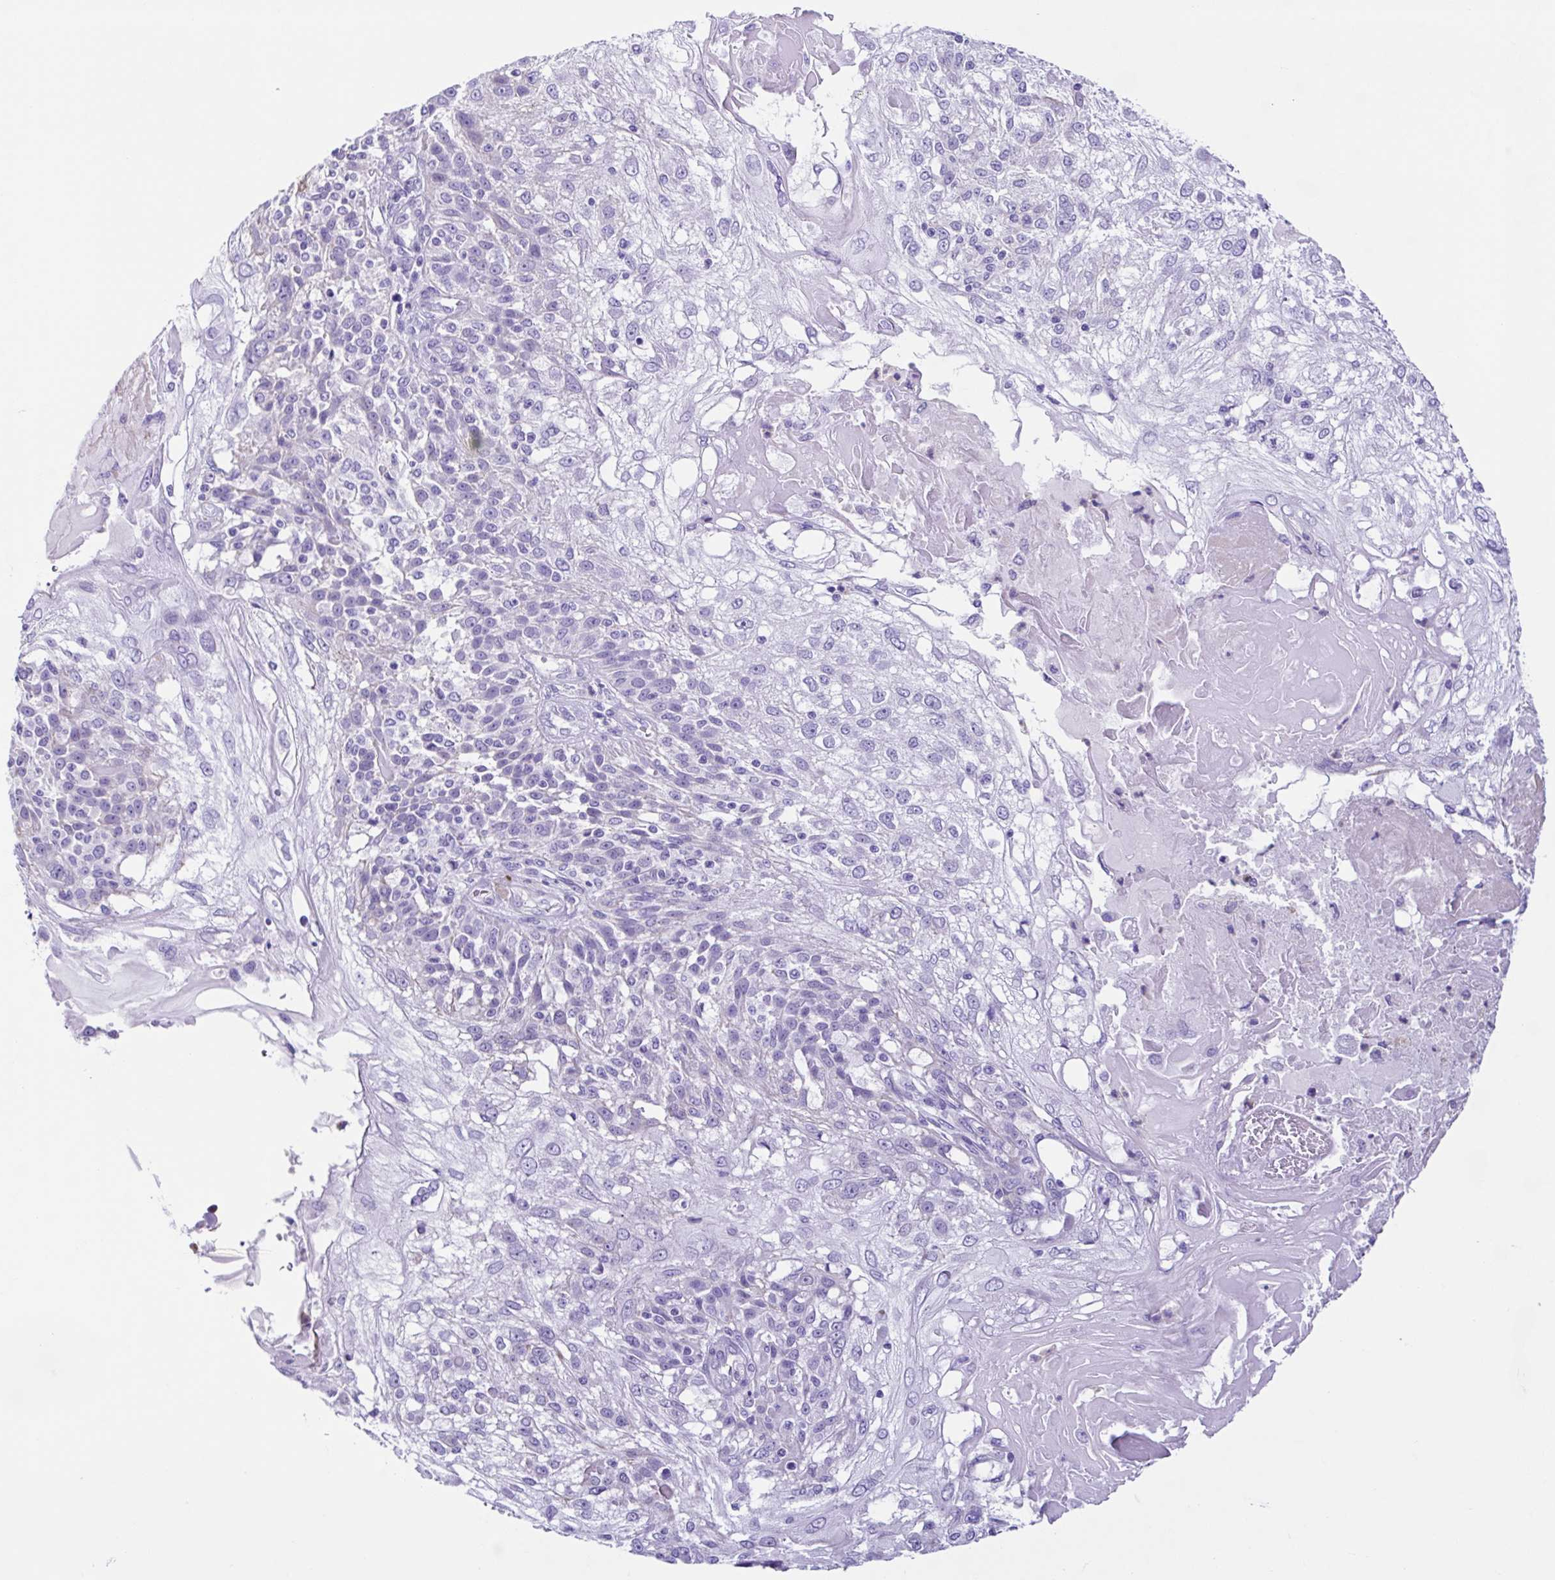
{"staining": {"intensity": "negative", "quantity": "none", "location": "none"}, "tissue": "skin cancer", "cell_type": "Tumor cells", "image_type": "cancer", "snomed": [{"axis": "morphology", "description": "Normal tissue, NOS"}, {"axis": "morphology", "description": "Squamous cell carcinoma, NOS"}, {"axis": "topography", "description": "Skin"}], "caption": "A photomicrograph of skin cancer (squamous cell carcinoma) stained for a protein shows no brown staining in tumor cells.", "gene": "CYP11B1", "patient": {"sex": "female", "age": 83}}